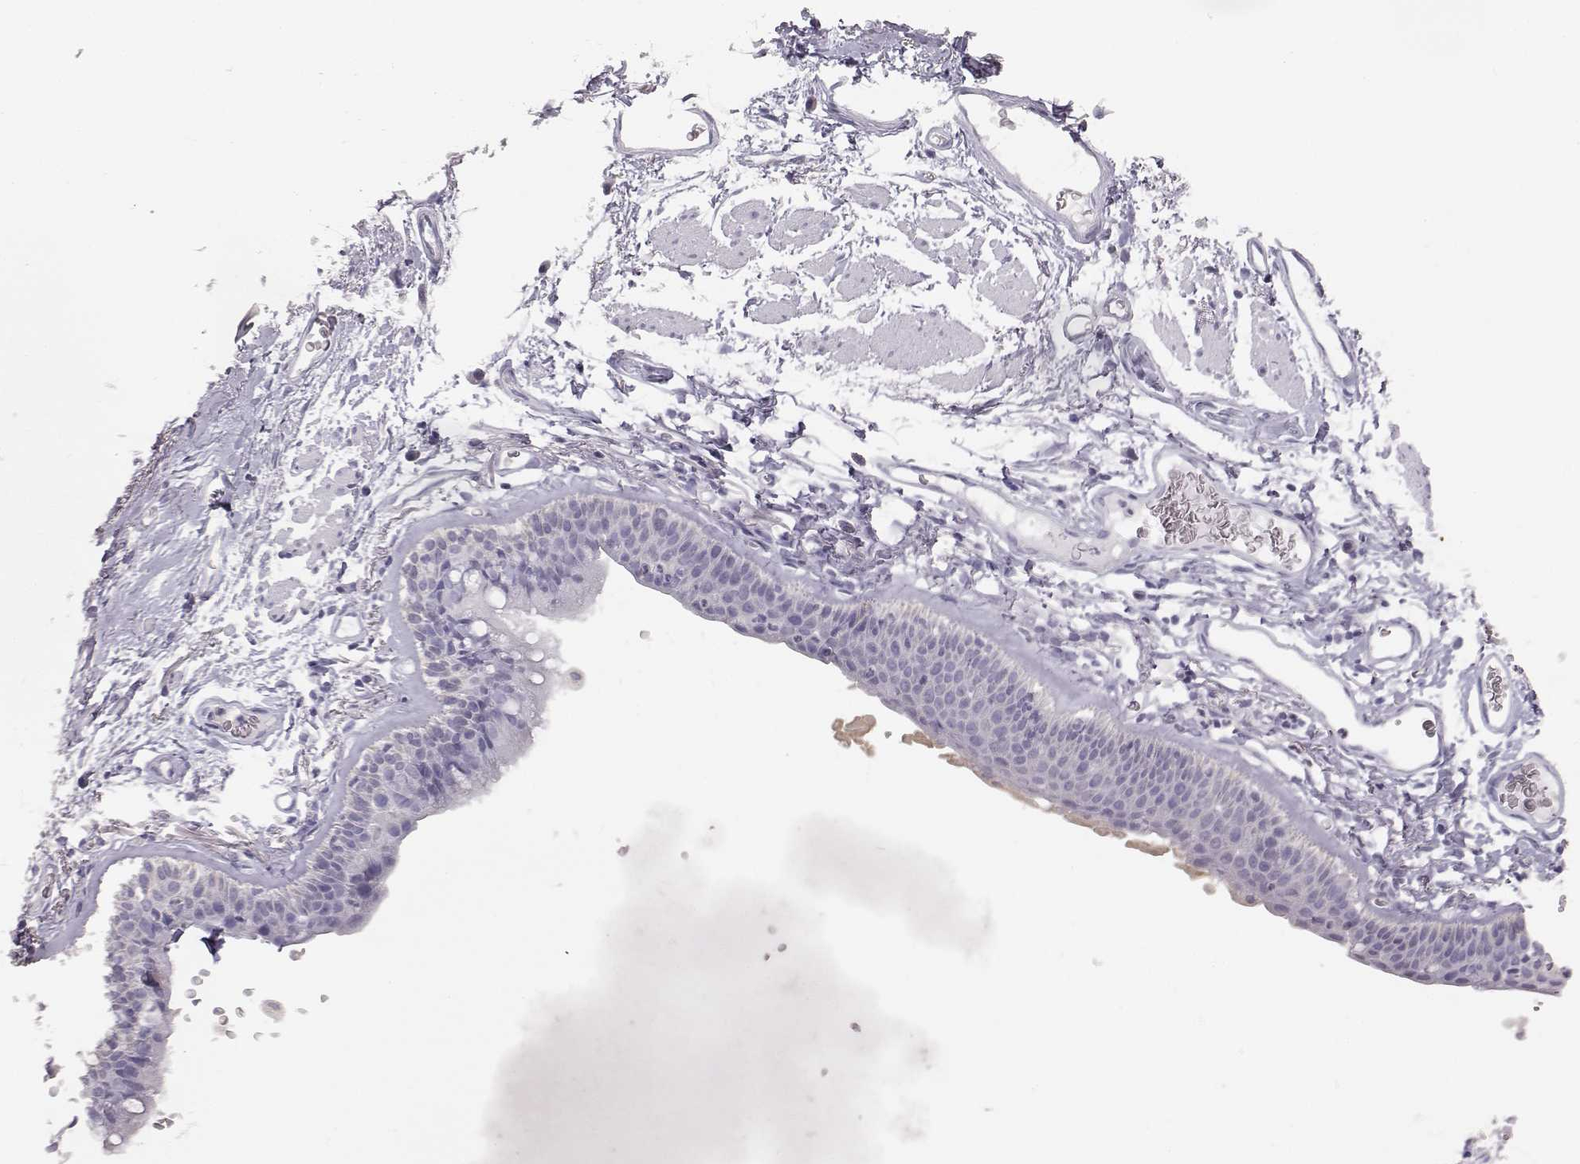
{"staining": {"intensity": "negative", "quantity": "none", "location": "none"}, "tissue": "soft tissue", "cell_type": "Fibroblasts", "image_type": "normal", "snomed": [{"axis": "morphology", "description": "Normal tissue, NOS"}, {"axis": "topography", "description": "Cartilage tissue"}, {"axis": "topography", "description": "Bronchus"}], "caption": "Immunohistochemistry (IHC) micrograph of benign soft tissue: human soft tissue stained with DAB demonstrates no significant protein positivity in fibroblasts.", "gene": "KRT31", "patient": {"sex": "female", "age": 79}}